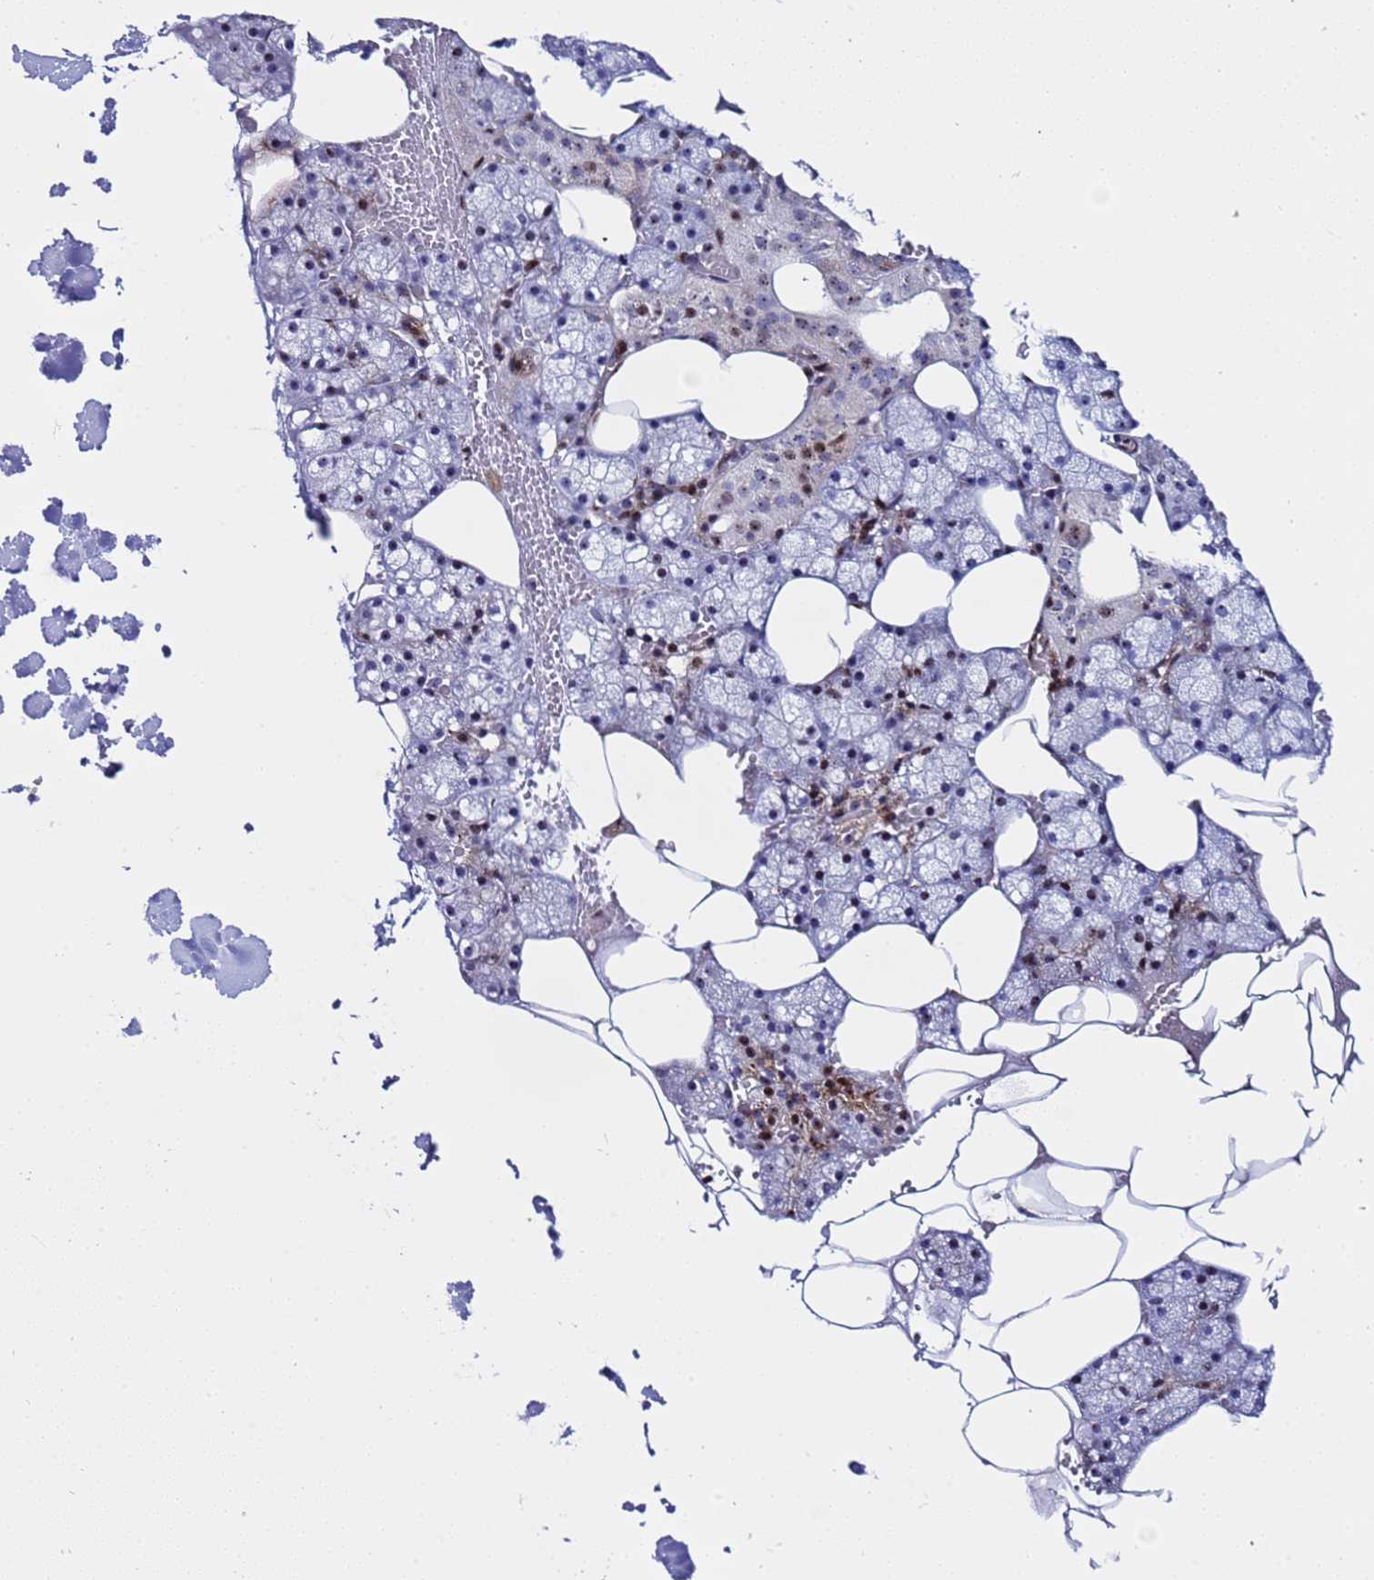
{"staining": {"intensity": "moderate", "quantity": "<25%", "location": "cytoplasmic/membranous,nuclear"}, "tissue": "salivary gland", "cell_type": "Glandular cells", "image_type": "normal", "snomed": [{"axis": "morphology", "description": "Normal tissue, NOS"}, {"axis": "topography", "description": "Salivary gland"}], "caption": "IHC staining of normal salivary gland, which demonstrates low levels of moderate cytoplasmic/membranous,nuclear staining in approximately <25% of glandular cells indicating moderate cytoplasmic/membranous,nuclear protein positivity. The staining was performed using DAB (brown) for protein detection and nuclei were counterstained in hematoxylin (blue).", "gene": "POP5", "patient": {"sex": "male", "age": 62}}